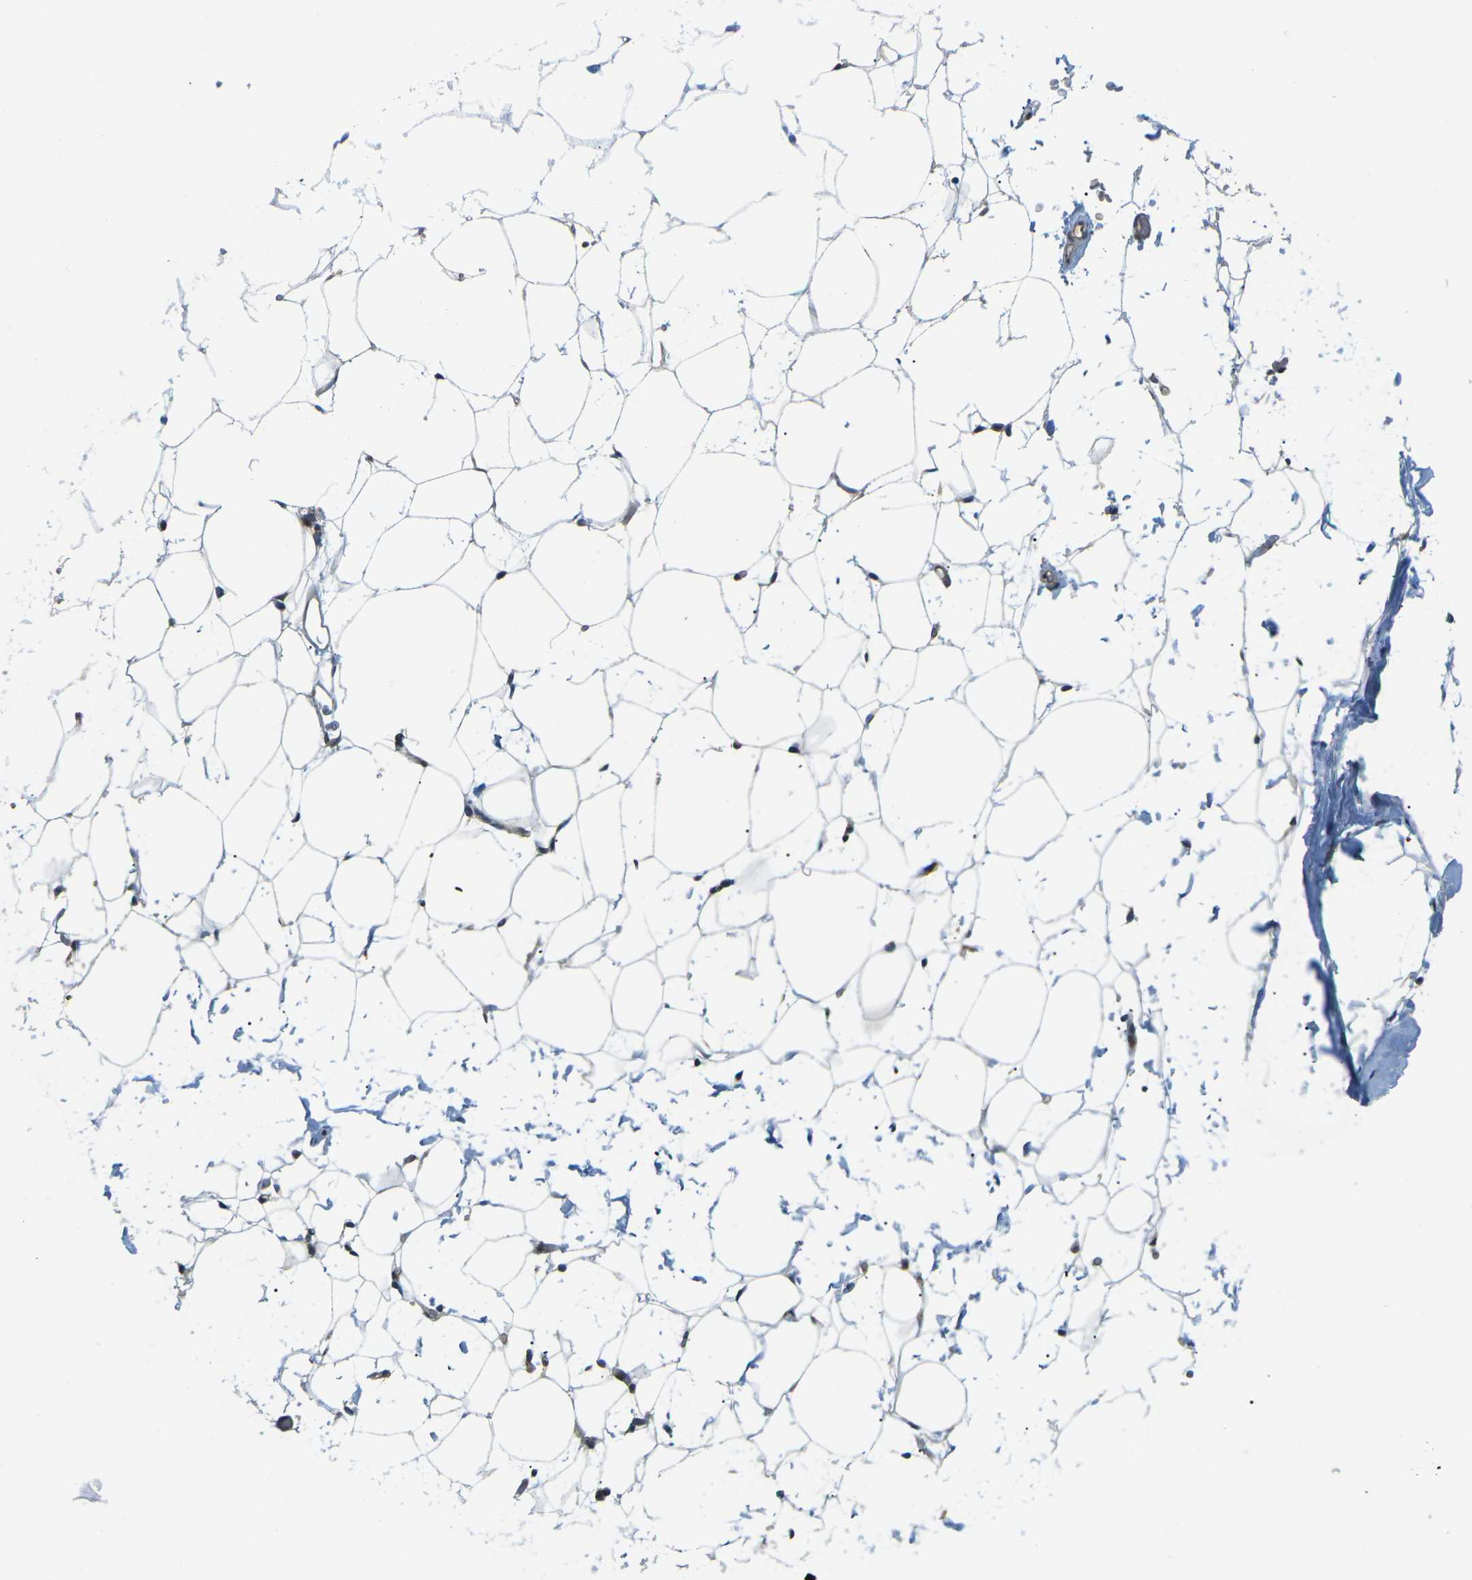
{"staining": {"intensity": "weak", "quantity": "25%-75%", "location": "nuclear"}, "tissue": "adipose tissue", "cell_type": "Adipocytes", "image_type": "normal", "snomed": [{"axis": "morphology", "description": "Normal tissue, NOS"}, {"axis": "topography", "description": "Breast"}, {"axis": "topography", "description": "Soft tissue"}], "caption": "Immunohistochemical staining of unremarkable adipose tissue reveals 25%-75% levels of weak nuclear protein staining in approximately 25%-75% of adipocytes.", "gene": "ERBB4", "patient": {"sex": "female", "age": 75}}